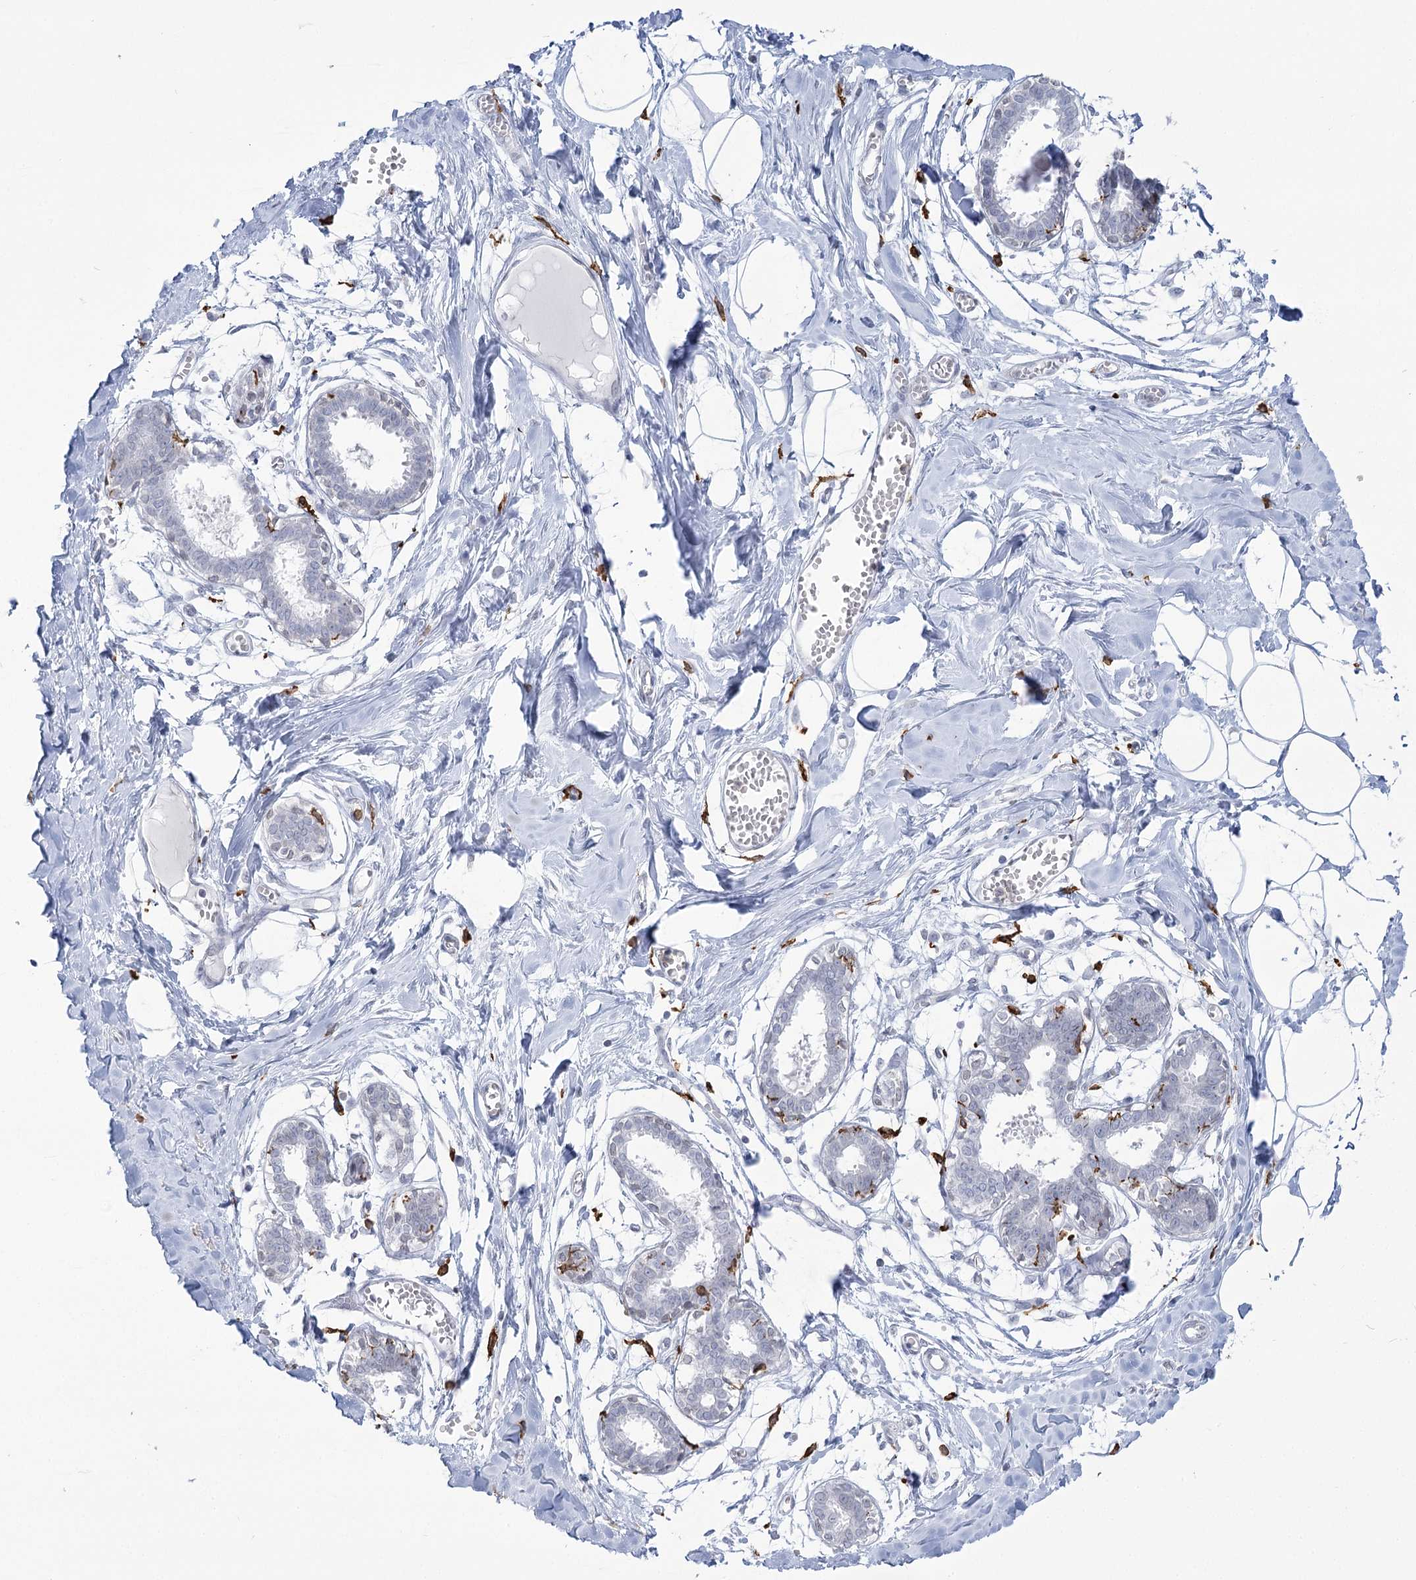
{"staining": {"intensity": "negative", "quantity": "none", "location": "none"}, "tissue": "breast", "cell_type": "Adipocytes", "image_type": "normal", "snomed": [{"axis": "morphology", "description": "Normal tissue, NOS"}, {"axis": "topography", "description": "Breast"}], "caption": "This micrograph is of benign breast stained with IHC to label a protein in brown with the nuclei are counter-stained blue. There is no staining in adipocytes.", "gene": "C11orf1", "patient": {"sex": "female", "age": 27}}